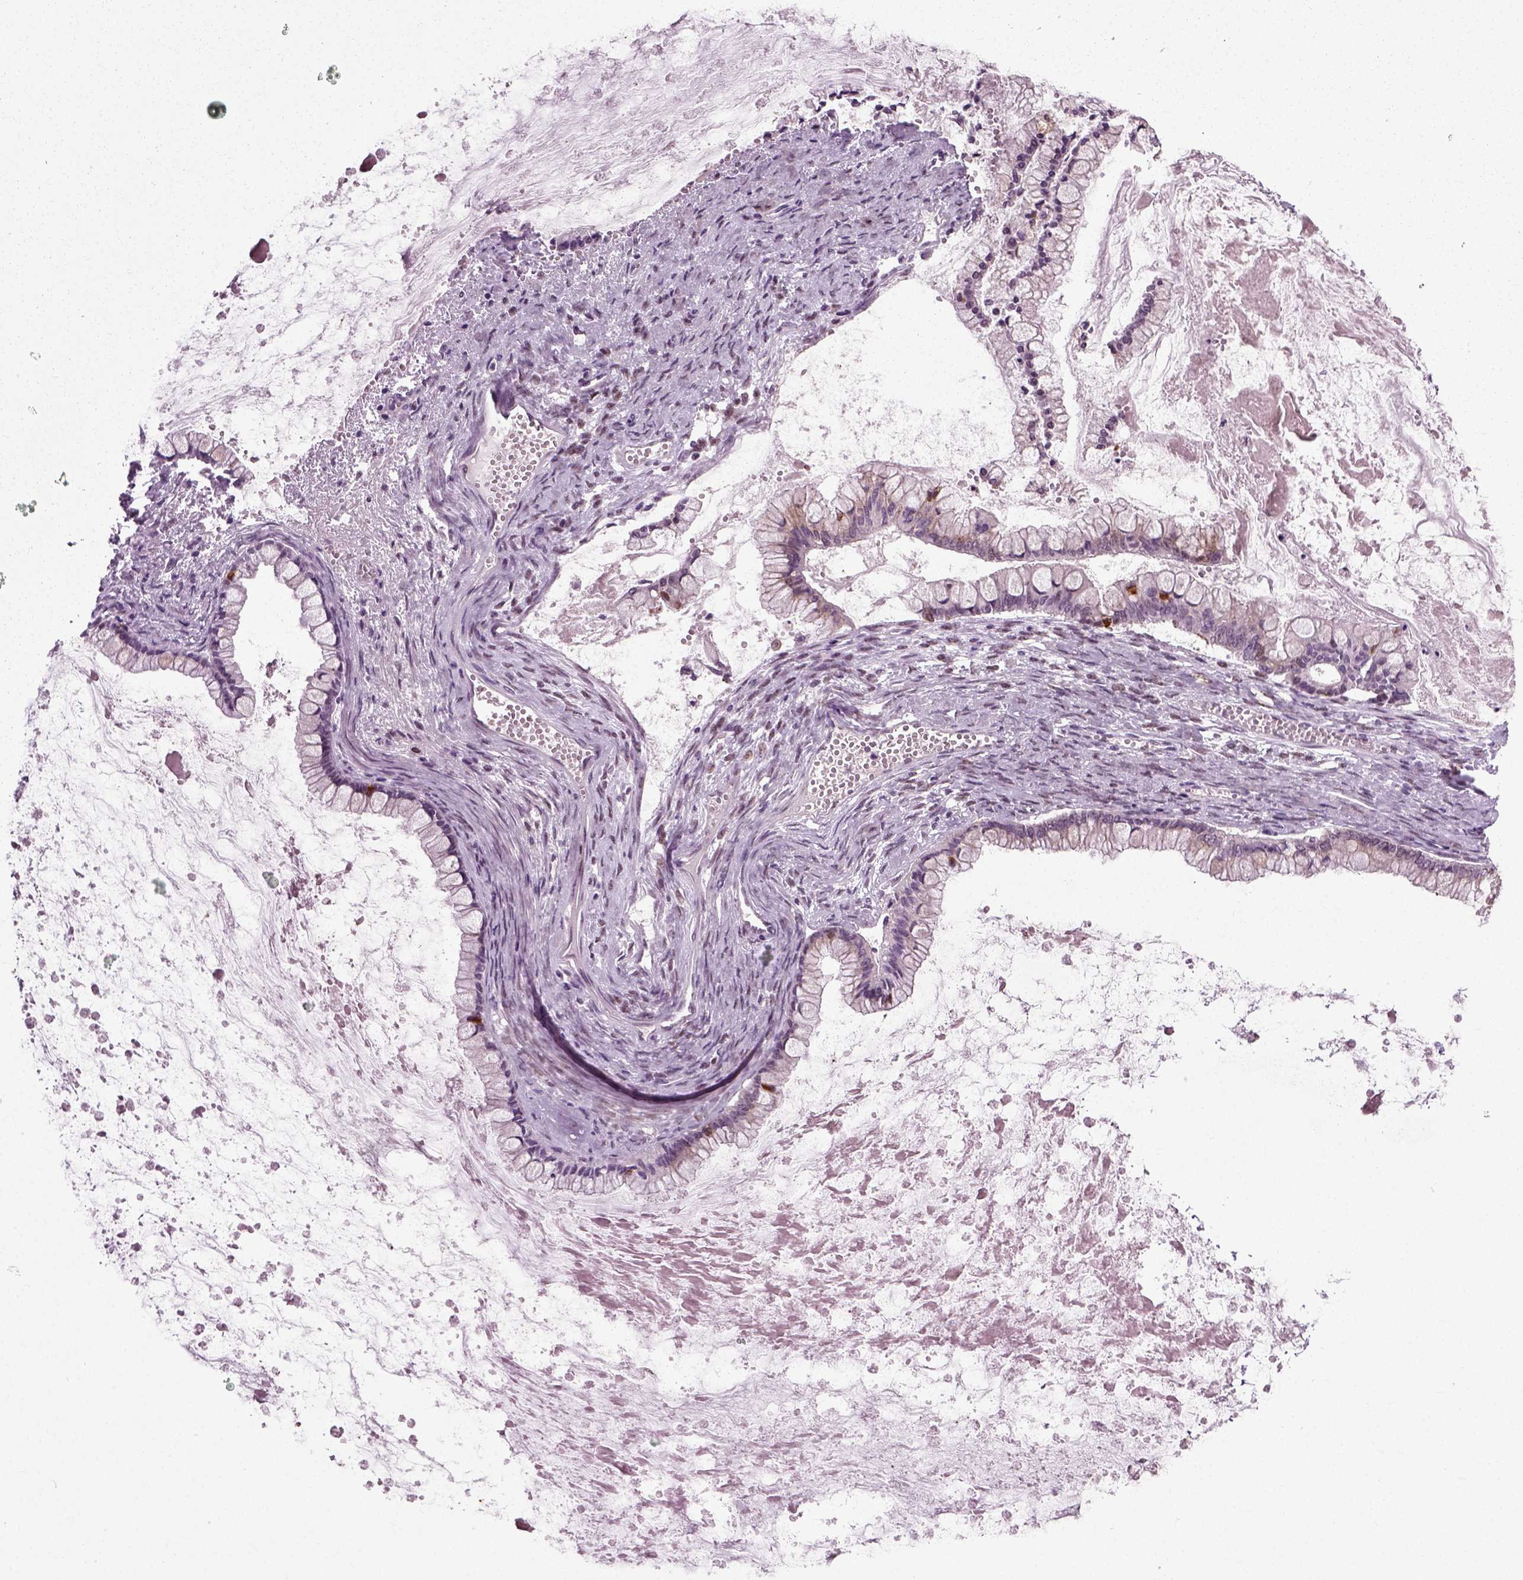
{"staining": {"intensity": "weak", "quantity": "<25%", "location": "cytoplasmic/membranous"}, "tissue": "ovarian cancer", "cell_type": "Tumor cells", "image_type": "cancer", "snomed": [{"axis": "morphology", "description": "Cystadenocarcinoma, mucinous, NOS"}, {"axis": "topography", "description": "Ovary"}], "caption": "A high-resolution image shows IHC staining of ovarian mucinous cystadenocarcinoma, which exhibits no significant staining in tumor cells.", "gene": "RCOR3", "patient": {"sex": "female", "age": 67}}